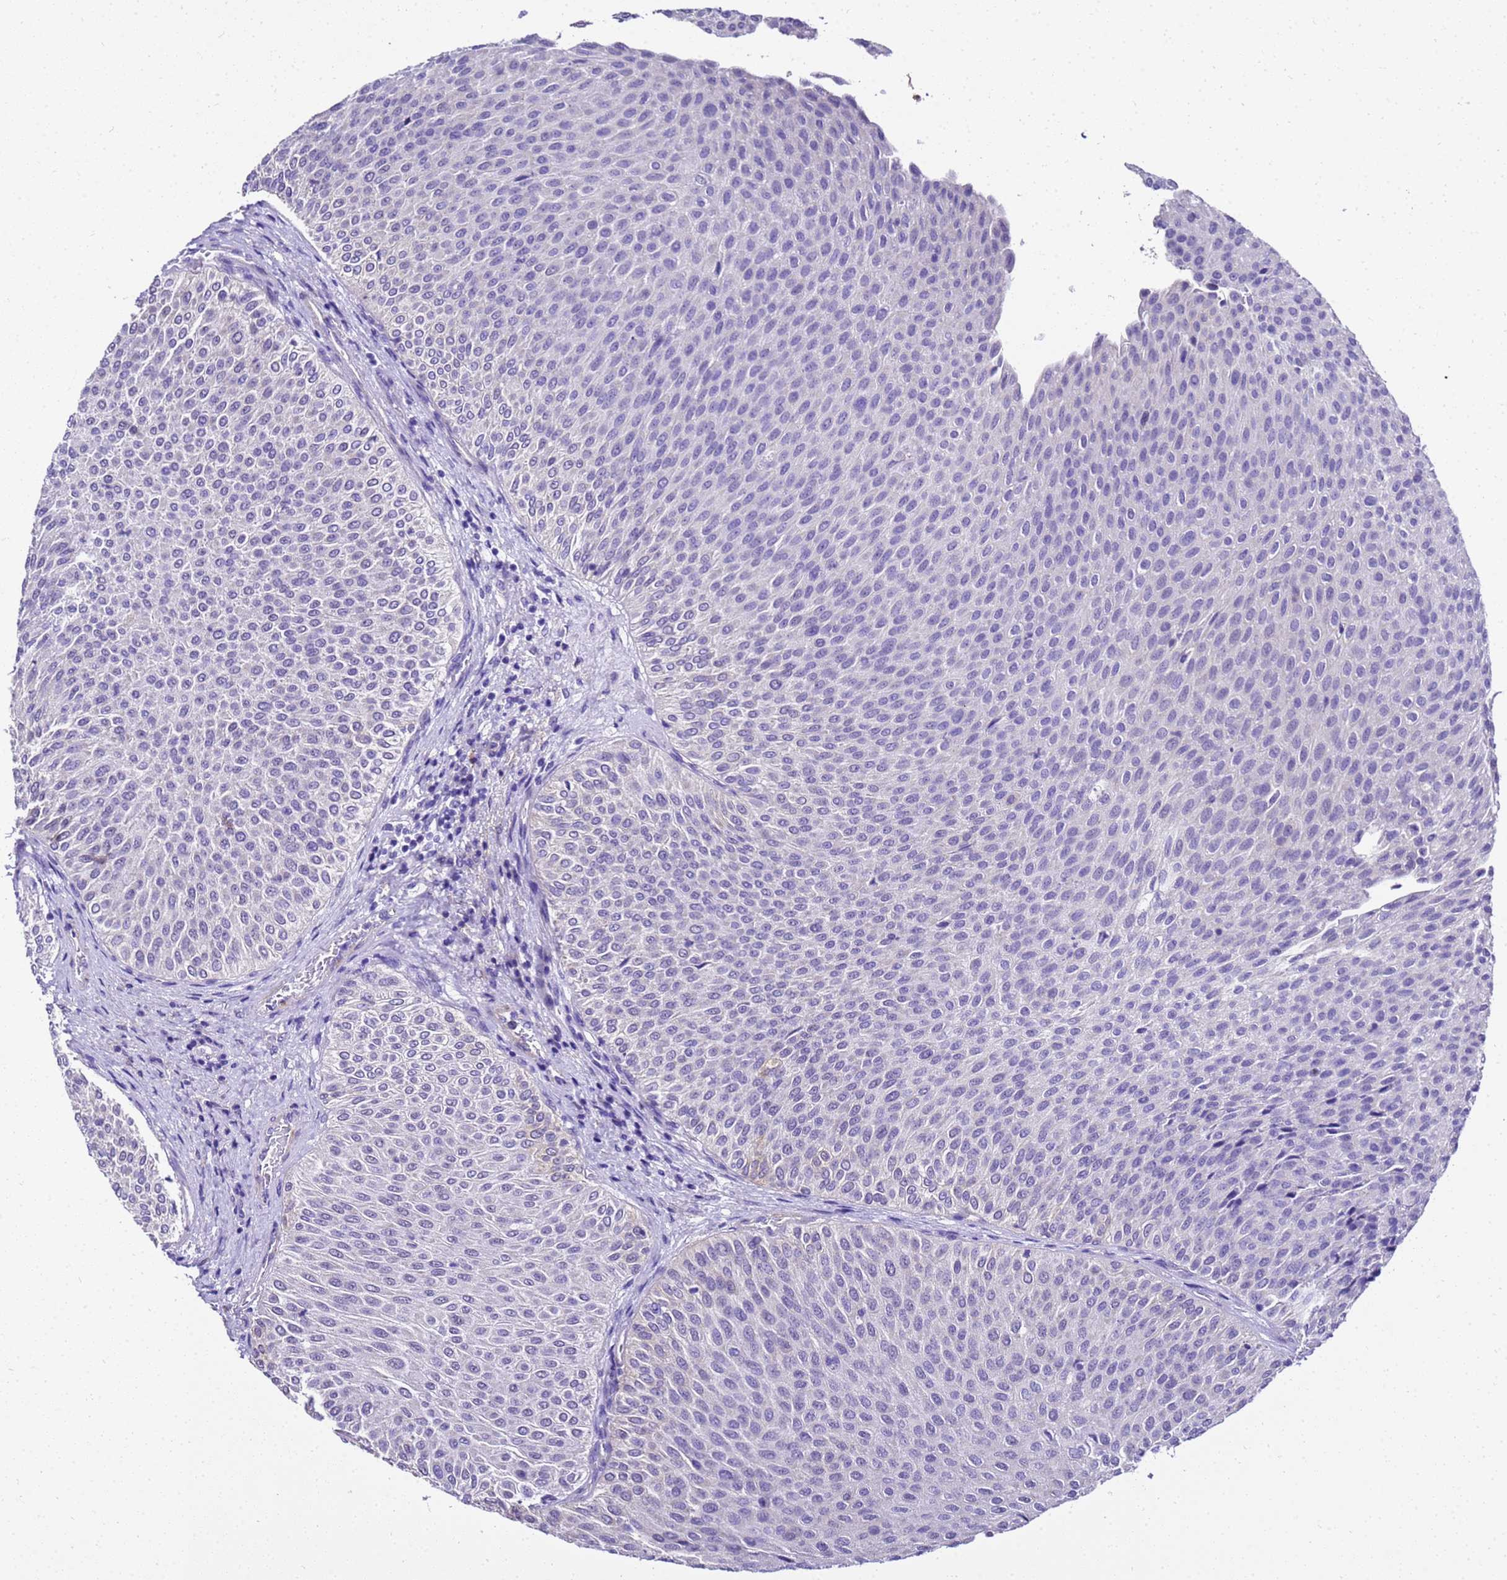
{"staining": {"intensity": "negative", "quantity": "none", "location": "none"}, "tissue": "urothelial cancer", "cell_type": "Tumor cells", "image_type": "cancer", "snomed": [{"axis": "morphology", "description": "Urothelial carcinoma, Low grade"}, {"axis": "topography", "description": "Urinary bladder"}], "caption": "The histopathology image demonstrates no staining of tumor cells in urothelial carcinoma (low-grade).", "gene": "HSPB6", "patient": {"sex": "male", "age": 78}}